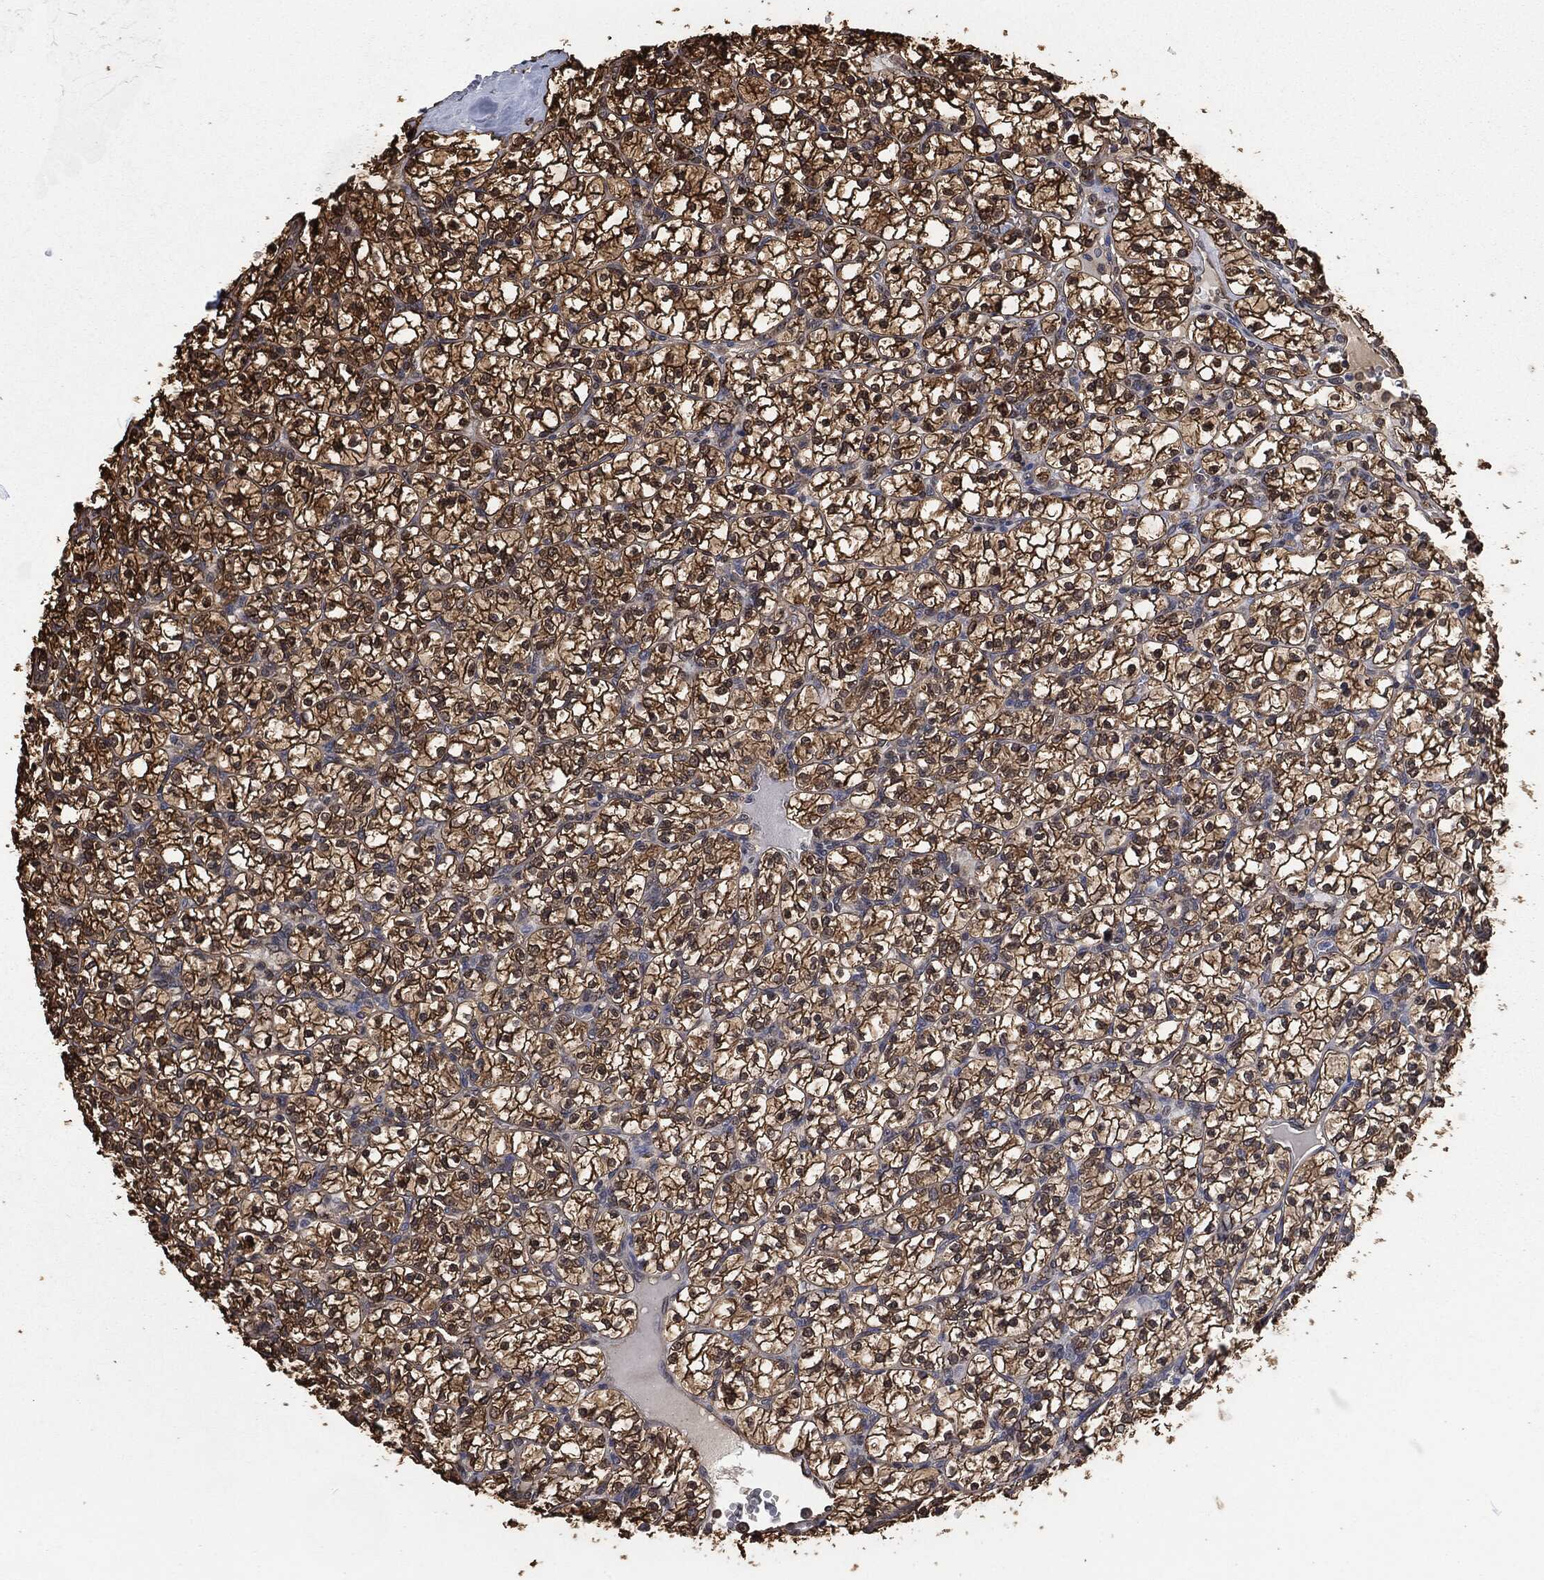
{"staining": {"intensity": "strong", "quantity": ">75%", "location": "cytoplasmic/membranous"}, "tissue": "renal cancer", "cell_type": "Tumor cells", "image_type": "cancer", "snomed": [{"axis": "morphology", "description": "Adenocarcinoma, NOS"}, {"axis": "topography", "description": "Kidney"}], "caption": "A micrograph of adenocarcinoma (renal) stained for a protein demonstrates strong cytoplasmic/membranous brown staining in tumor cells.", "gene": "PRDX4", "patient": {"sex": "female", "age": 89}}